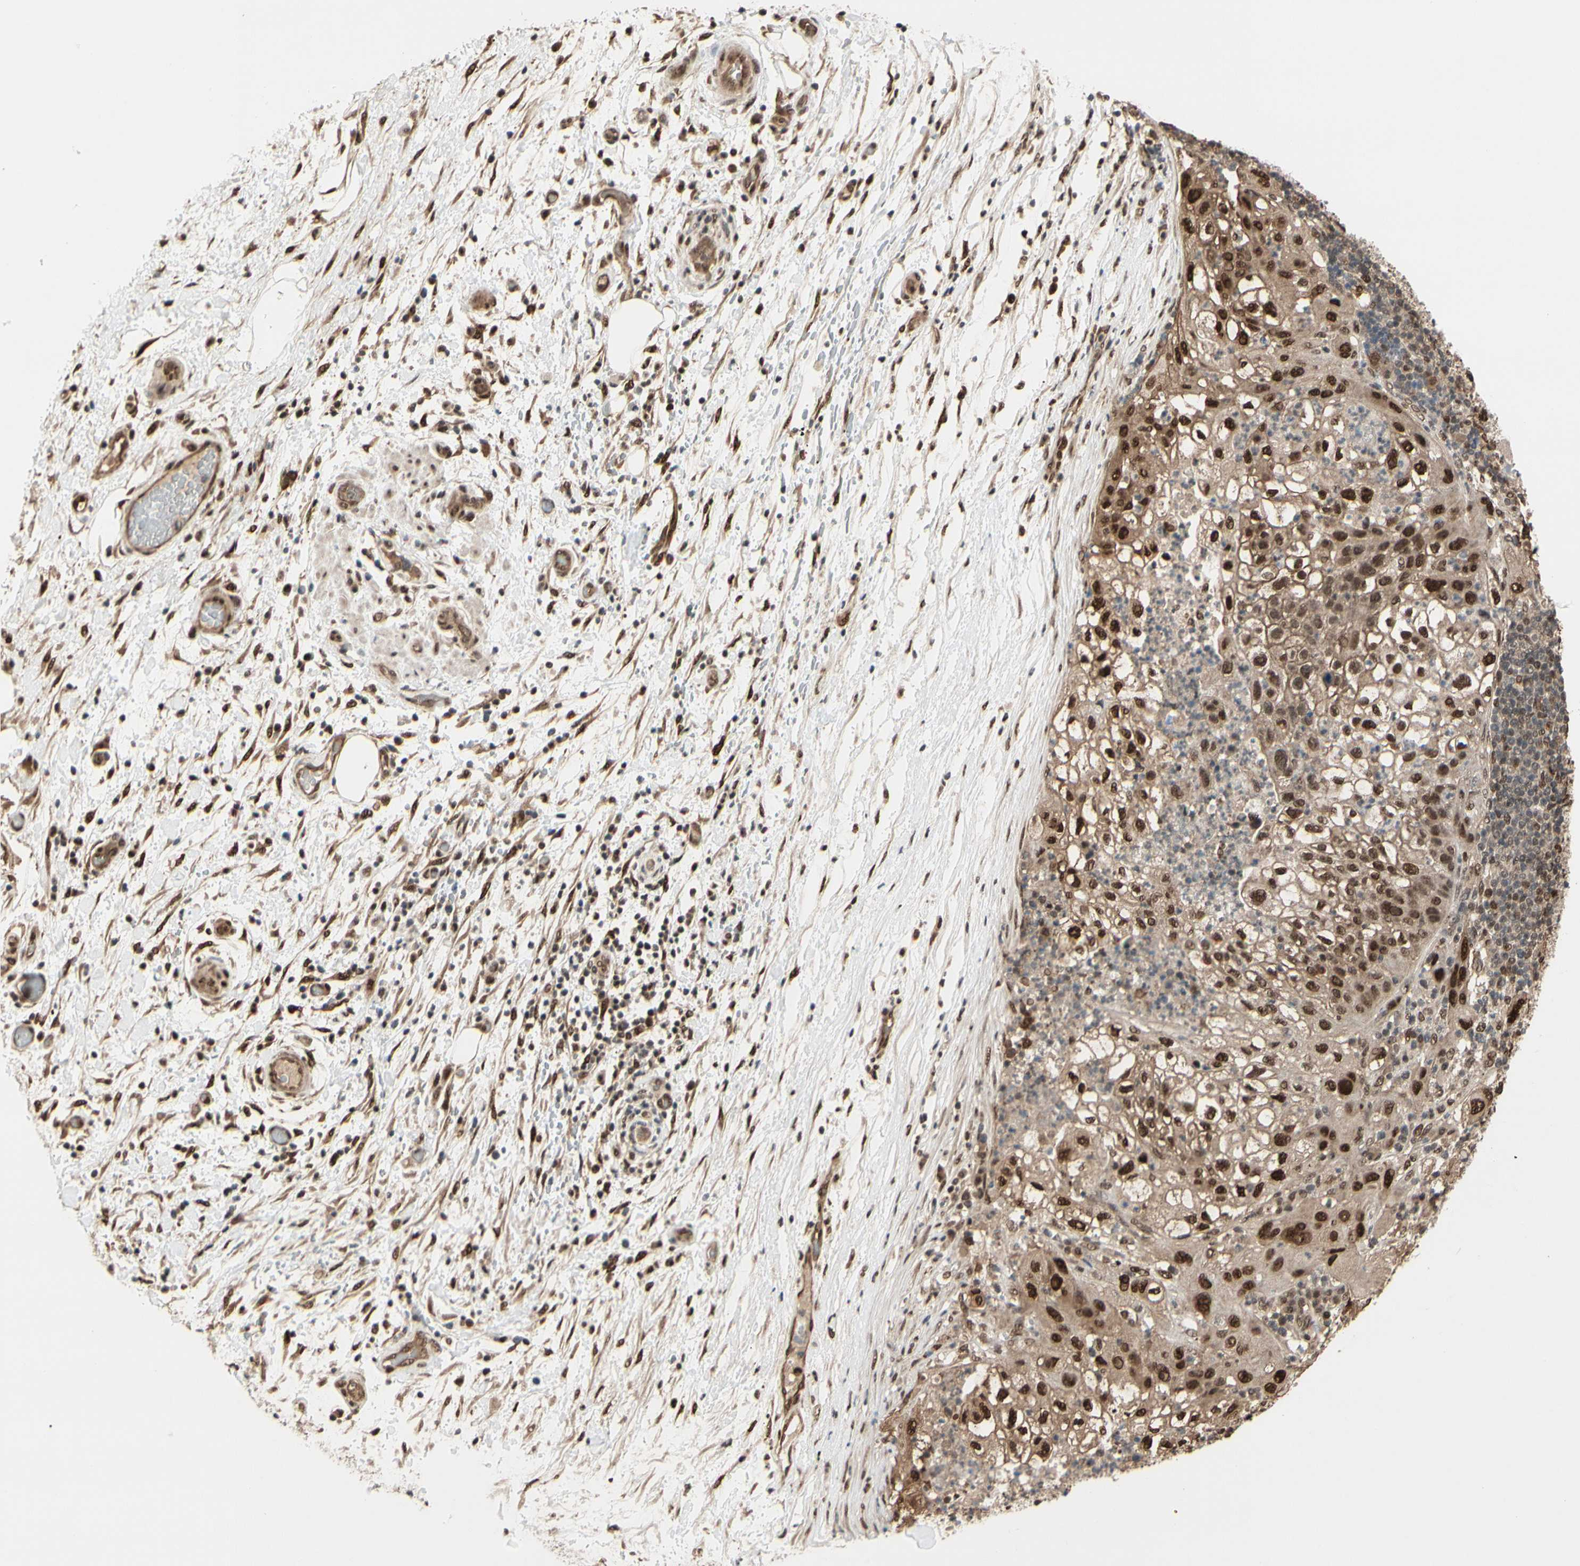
{"staining": {"intensity": "strong", "quantity": ">75%", "location": "cytoplasmic/membranous,nuclear"}, "tissue": "lung cancer", "cell_type": "Tumor cells", "image_type": "cancer", "snomed": [{"axis": "morphology", "description": "Inflammation, NOS"}, {"axis": "morphology", "description": "Squamous cell carcinoma, NOS"}, {"axis": "topography", "description": "Lymph node"}, {"axis": "topography", "description": "Soft tissue"}, {"axis": "topography", "description": "Lung"}], "caption": "Human lung squamous cell carcinoma stained with a brown dye displays strong cytoplasmic/membranous and nuclear positive expression in about >75% of tumor cells.", "gene": "HSF1", "patient": {"sex": "male", "age": 66}}